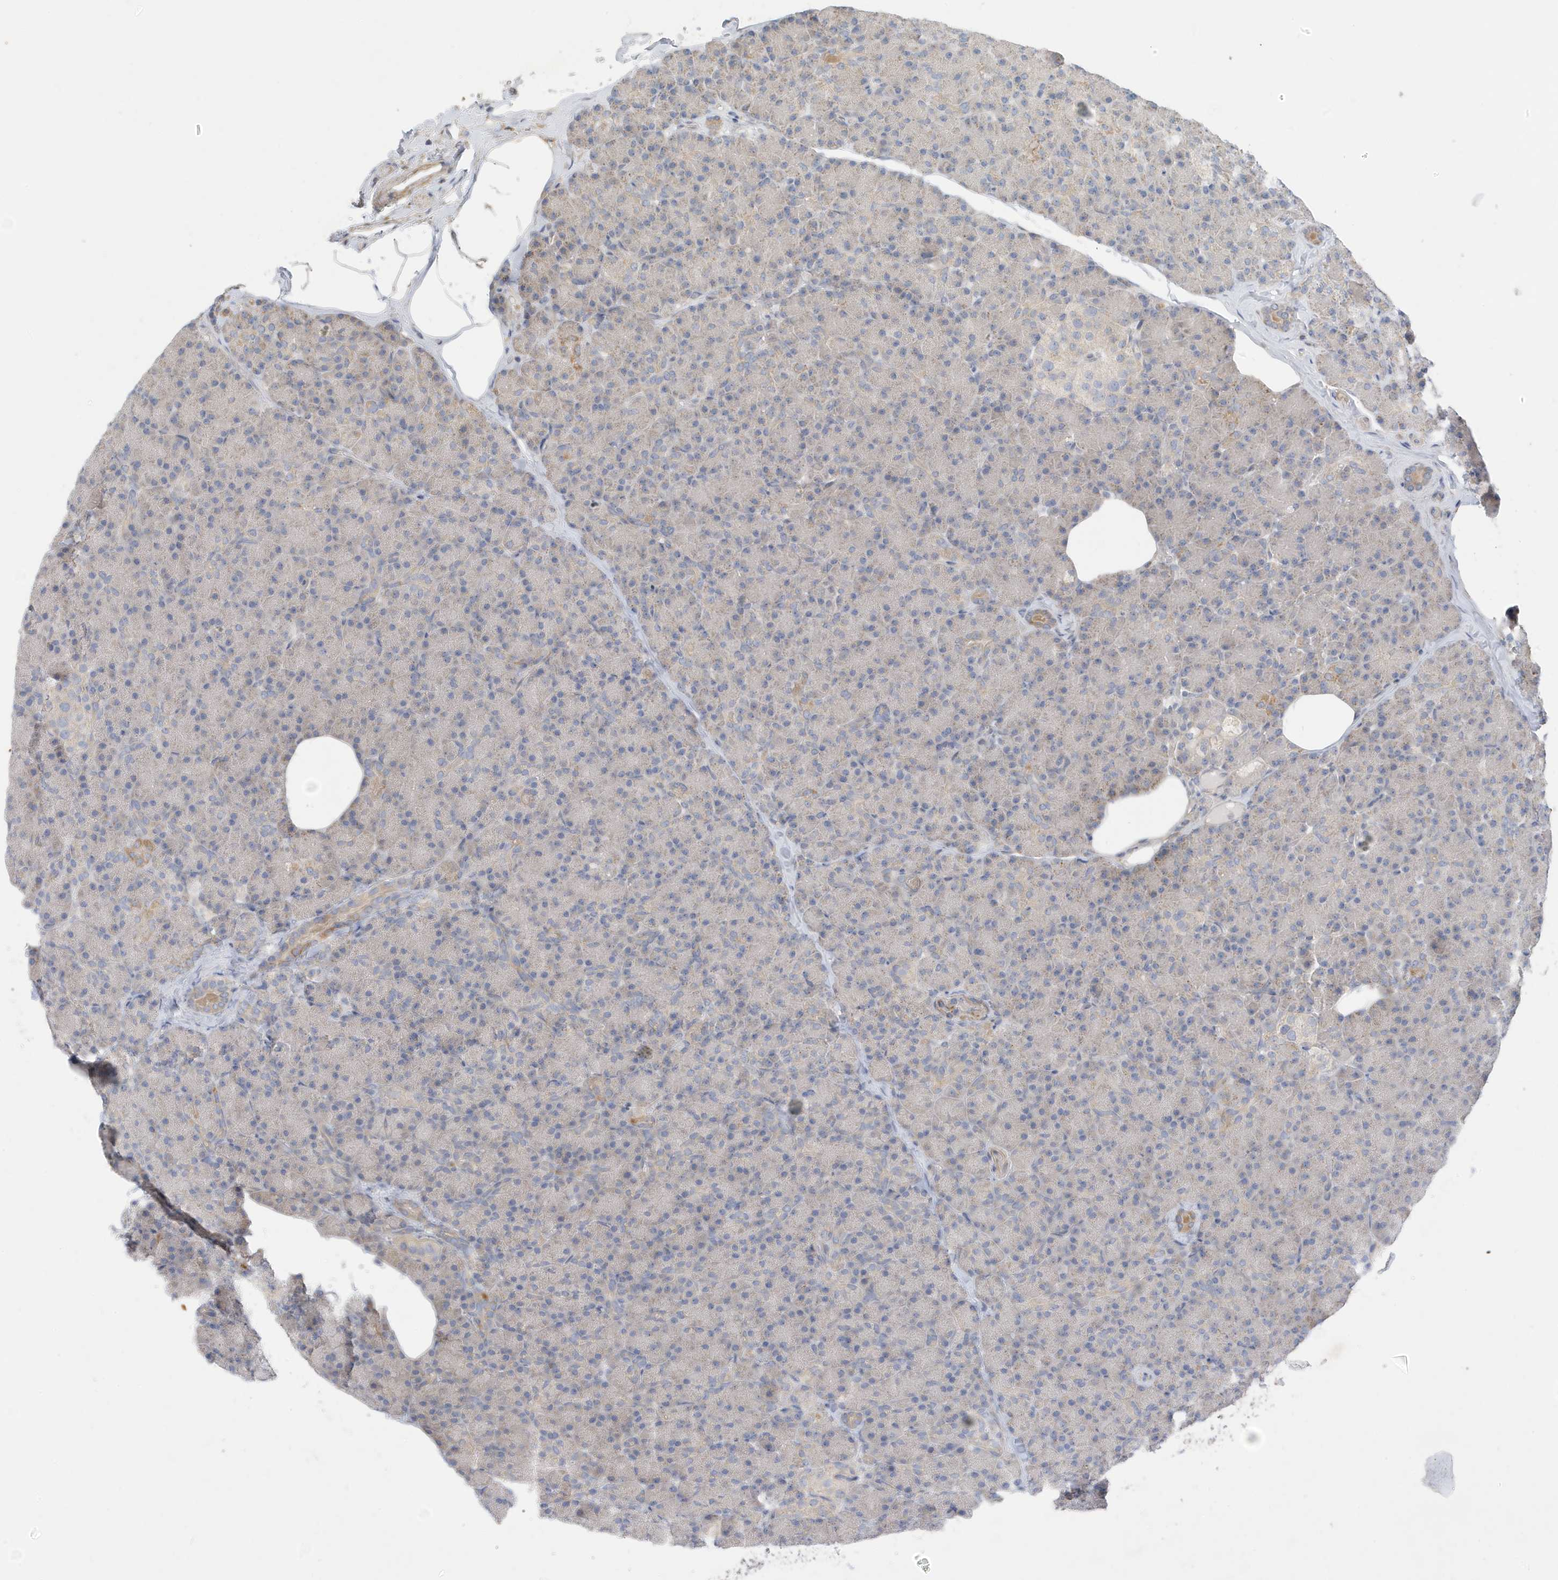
{"staining": {"intensity": "moderate", "quantity": "<25%", "location": "cytoplasmic/membranous"}, "tissue": "pancreas", "cell_type": "Exocrine glandular cells", "image_type": "normal", "snomed": [{"axis": "morphology", "description": "Normal tissue, NOS"}, {"axis": "topography", "description": "Pancreas"}], "caption": "Normal pancreas shows moderate cytoplasmic/membranous positivity in approximately <25% of exocrine glandular cells.", "gene": "ATP13A5", "patient": {"sex": "female", "age": 43}}